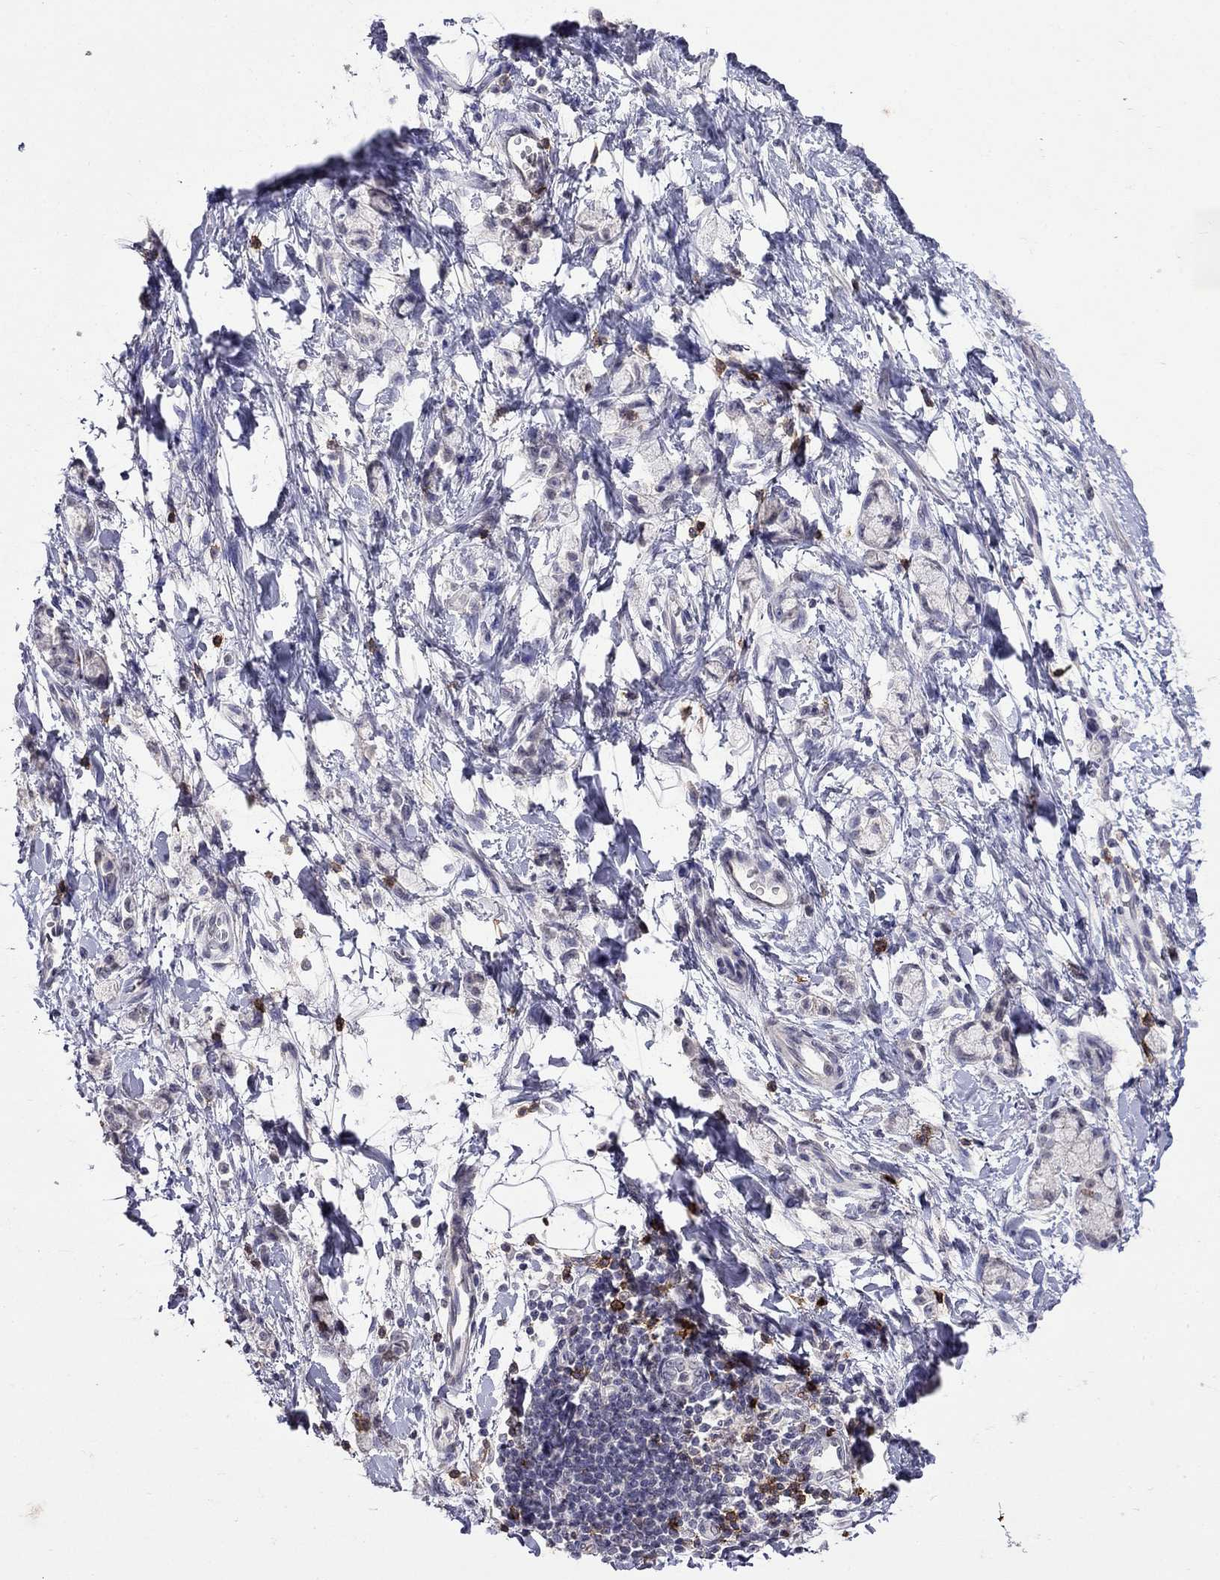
{"staining": {"intensity": "negative", "quantity": "none", "location": "none"}, "tissue": "stomach cancer", "cell_type": "Tumor cells", "image_type": "cancer", "snomed": [{"axis": "morphology", "description": "Adenocarcinoma, NOS"}, {"axis": "topography", "description": "Stomach"}], "caption": "IHC image of neoplastic tissue: adenocarcinoma (stomach) stained with DAB (3,3'-diaminobenzidine) shows no significant protein expression in tumor cells. Nuclei are stained in blue.", "gene": "CD8B", "patient": {"sex": "male", "age": 58}}